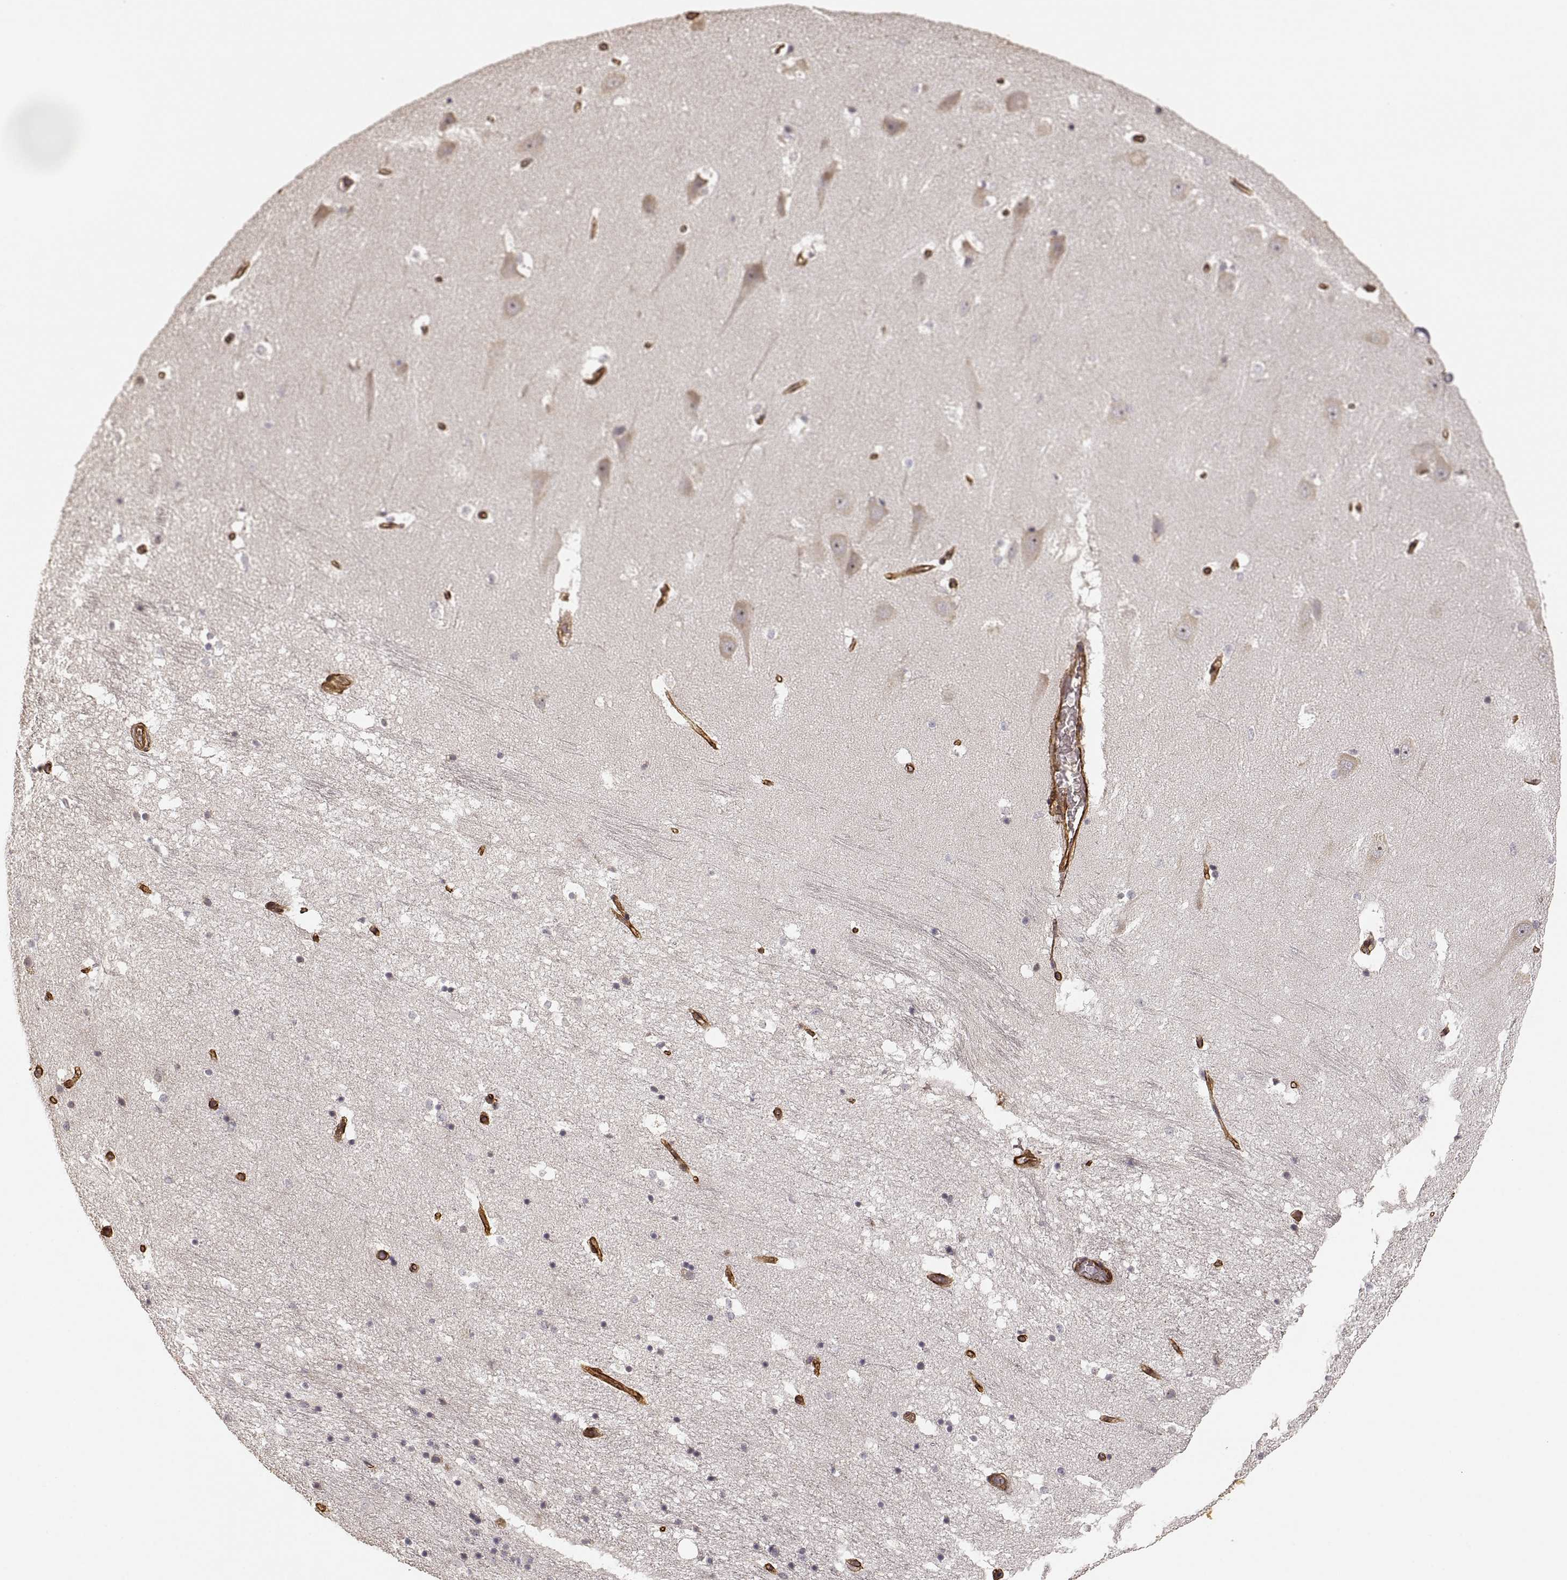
{"staining": {"intensity": "negative", "quantity": "none", "location": "none"}, "tissue": "hippocampus", "cell_type": "Glial cells", "image_type": "normal", "snomed": [{"axis": "morphology", "description": "Normal tissue, NOS"}, {"axis": "topography", "description": "Hippocampus"}], "caption": "The immunohistochemistry histopathology image has no significant expression in glial cells of hippocampus.", "gene": "LAMA4", "patient": {"sex": "male", "age": 44}}